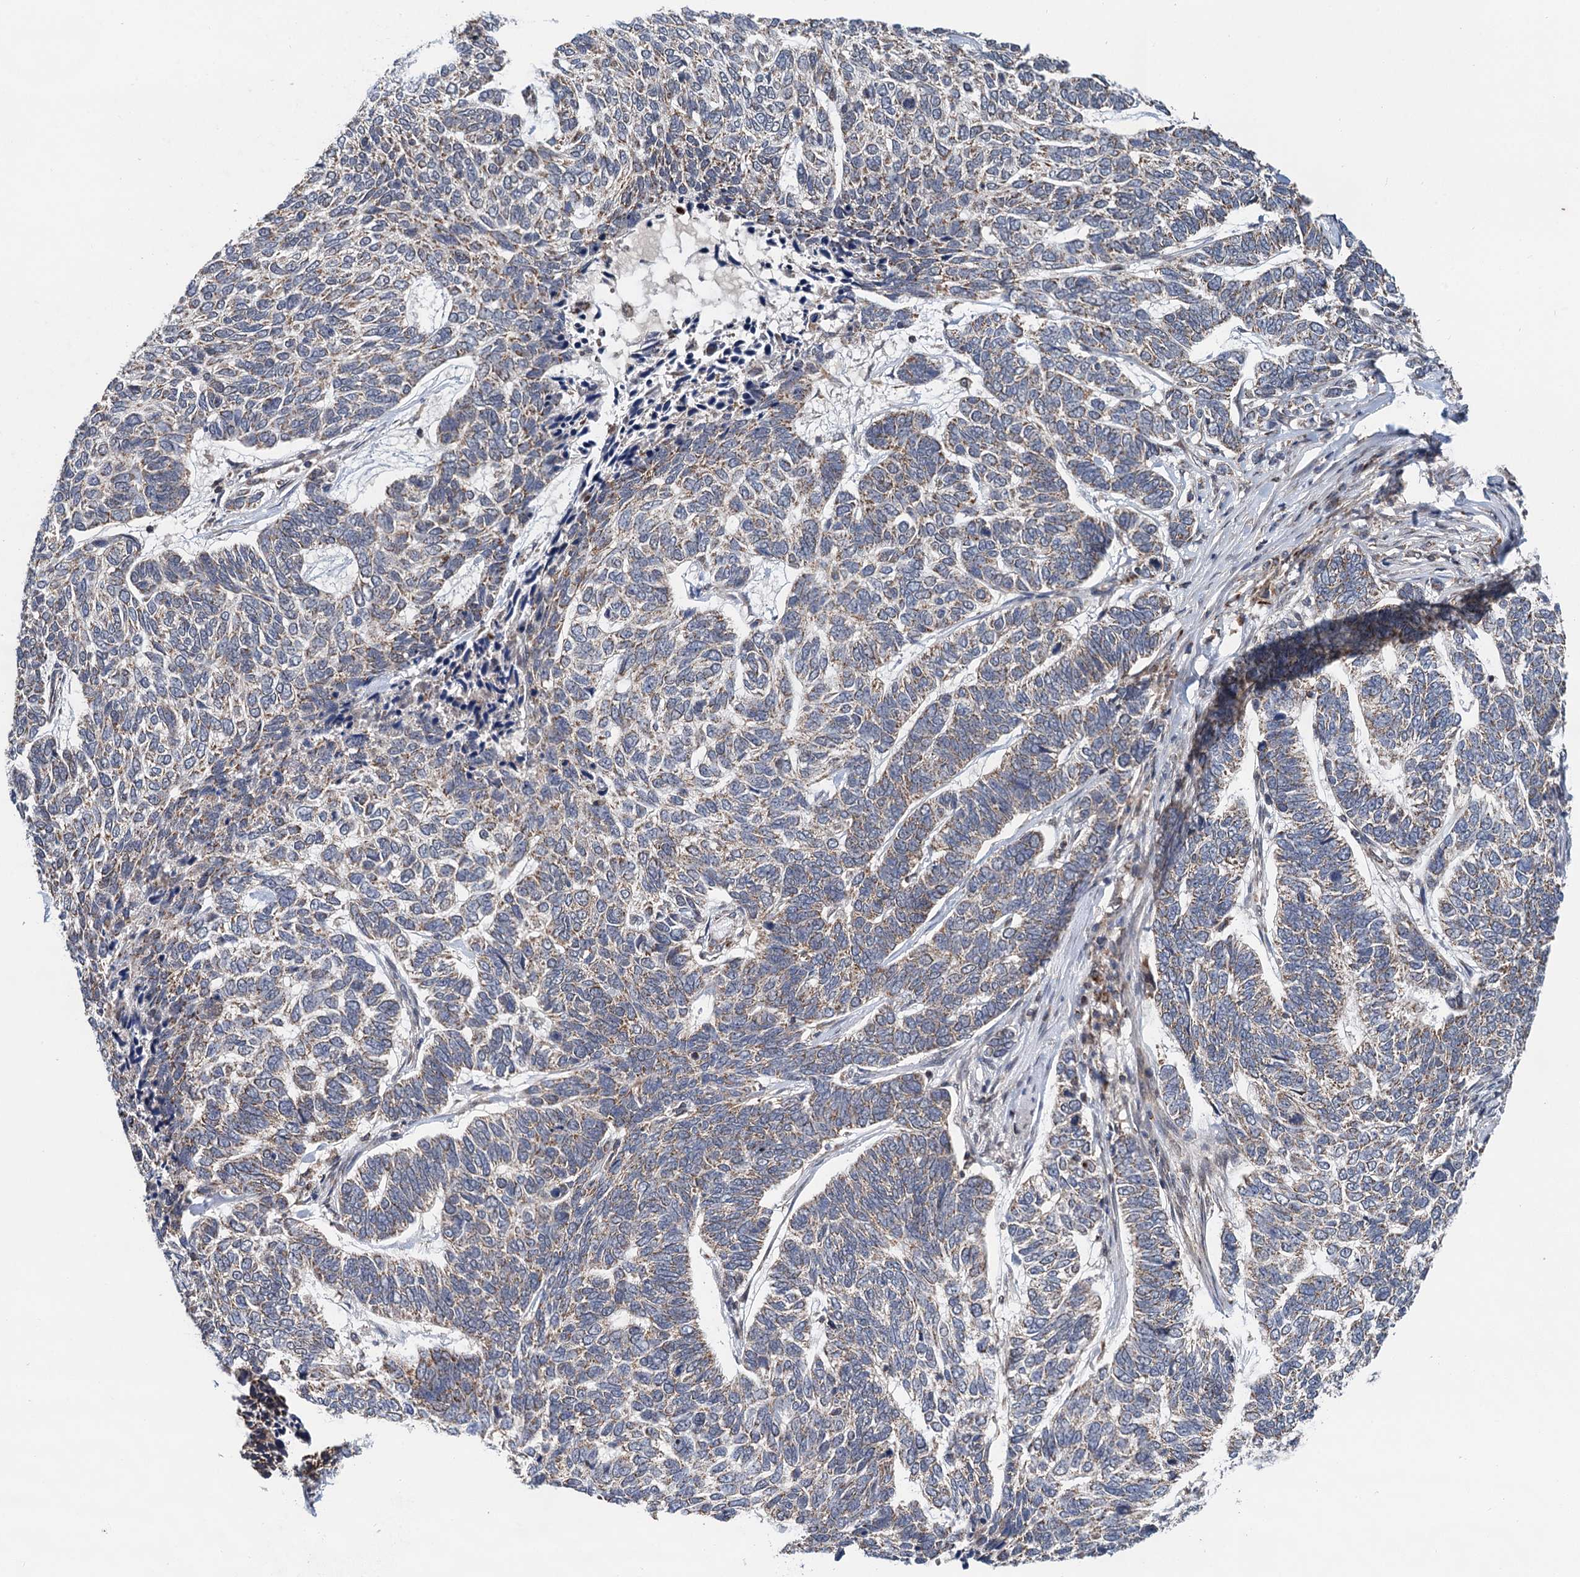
{"staining": {"intensity": "weak", "quantity": "<25%", "location": "cytoplasmic/membranous"}, "tissue": "skin cancer", "cell_type": "Tumor cells", "image_type": "cancer", "snomed": [{"axis": "morphology", "description": "Basal cell carcinoma"}, {"axis": "topography", "description": "Skin"}], "caption": "High power microscopy image of an immunohistochemistry (IHC) micrograph of skin cancer, revealing no significant staining in tumor cells.", "gene": "CMPK2", "patient": {"sex": "female", "age": 65}}